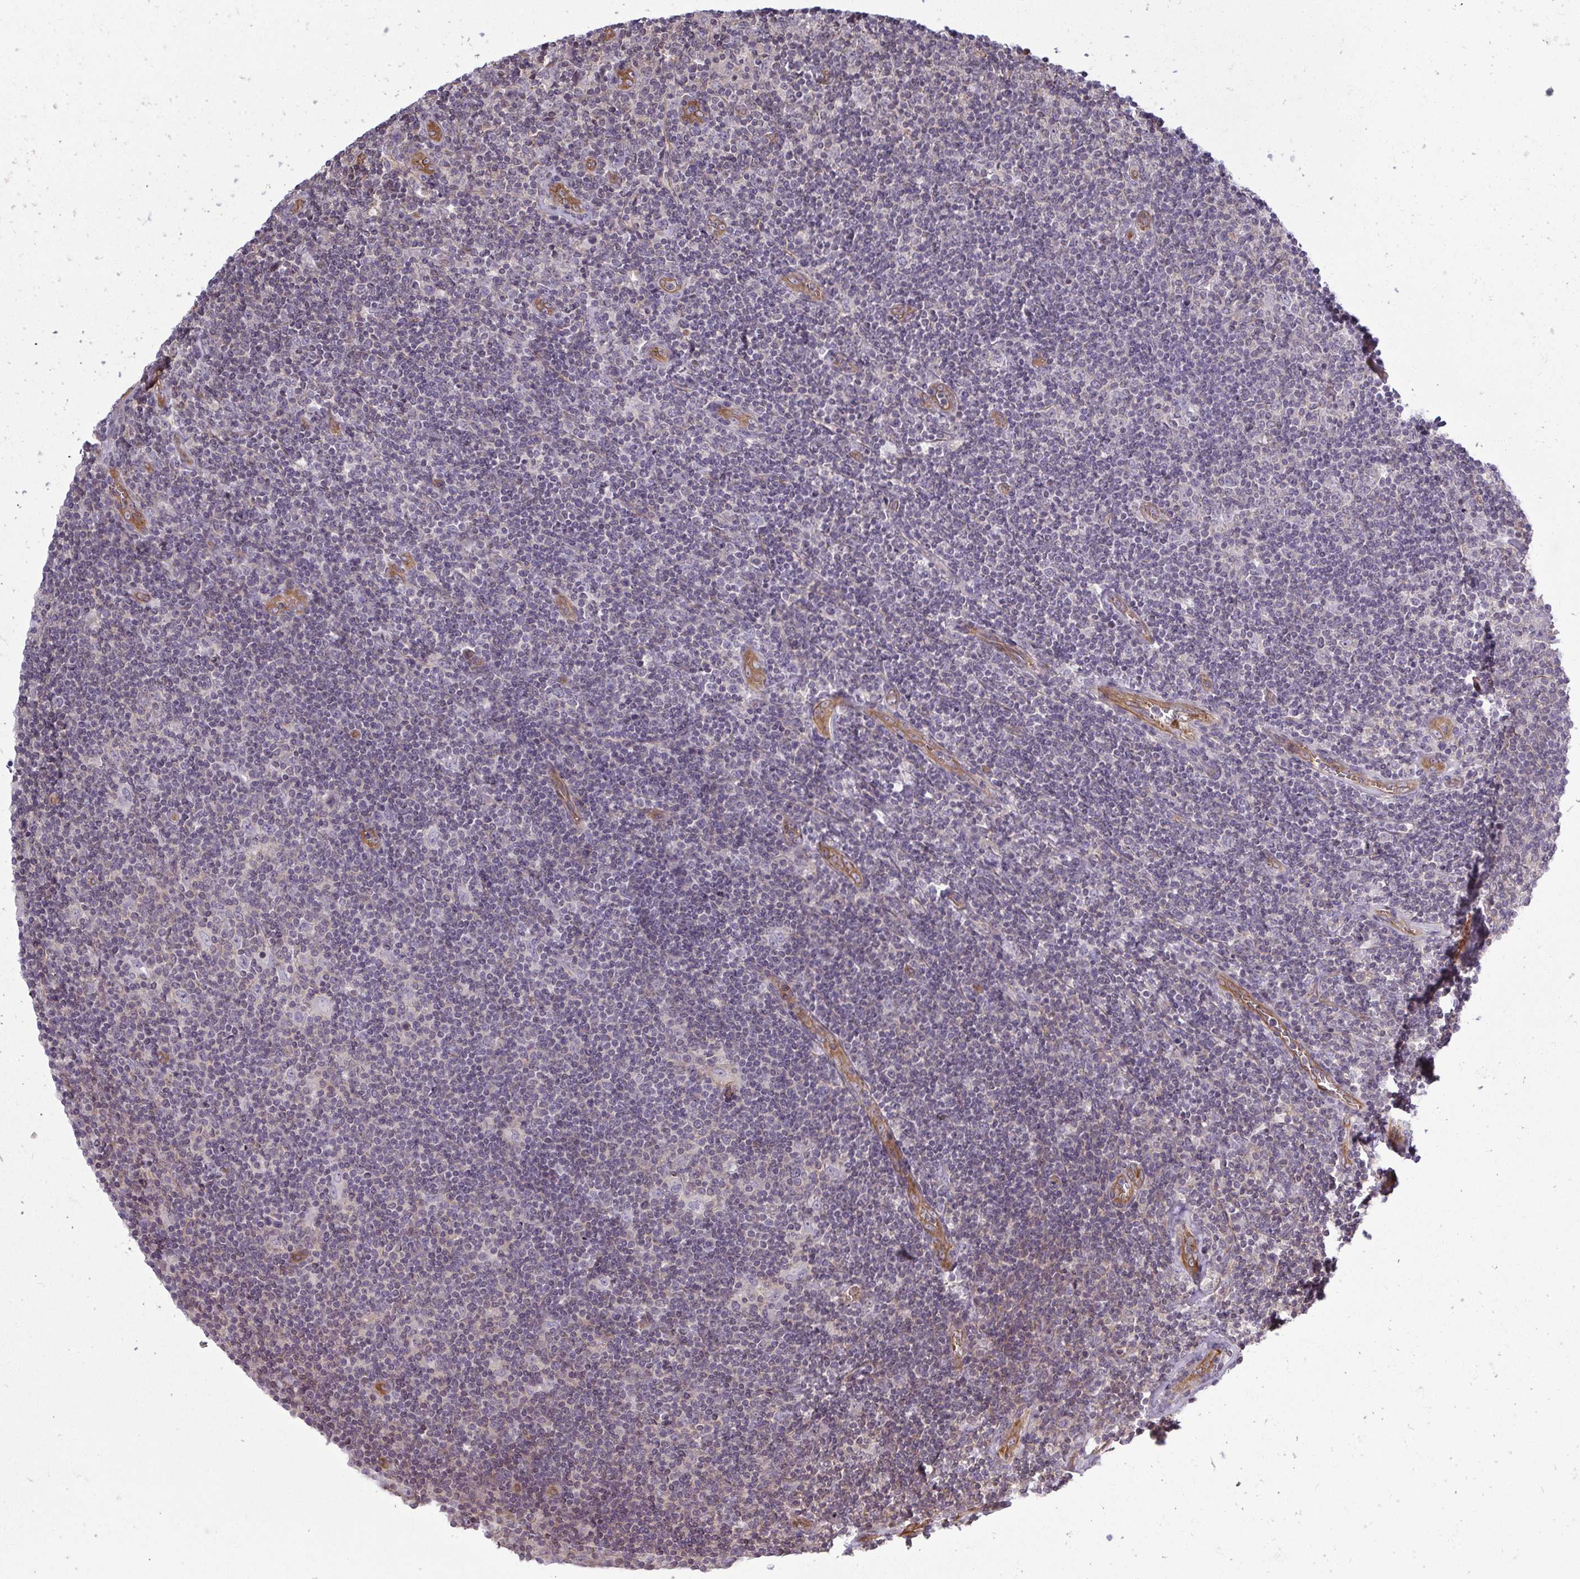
{"staining": {"intensity": "negative", "quantity": "none", "location": "none"}, "tissue": "lymphoma", "cell_type": "Tumor cells", "image_type": "cancer", "snomed": [{"axis": "morphology", "description": "Hodgkin's disease, NOS"}, {"axis": "topography", "description": "Lymph node"}], "caption": "Histopathology image shows no significant protein staining in tumor cells of lymphoma.", "gene": "FUT10", "patient": {"sex": "male", "age": 40}}